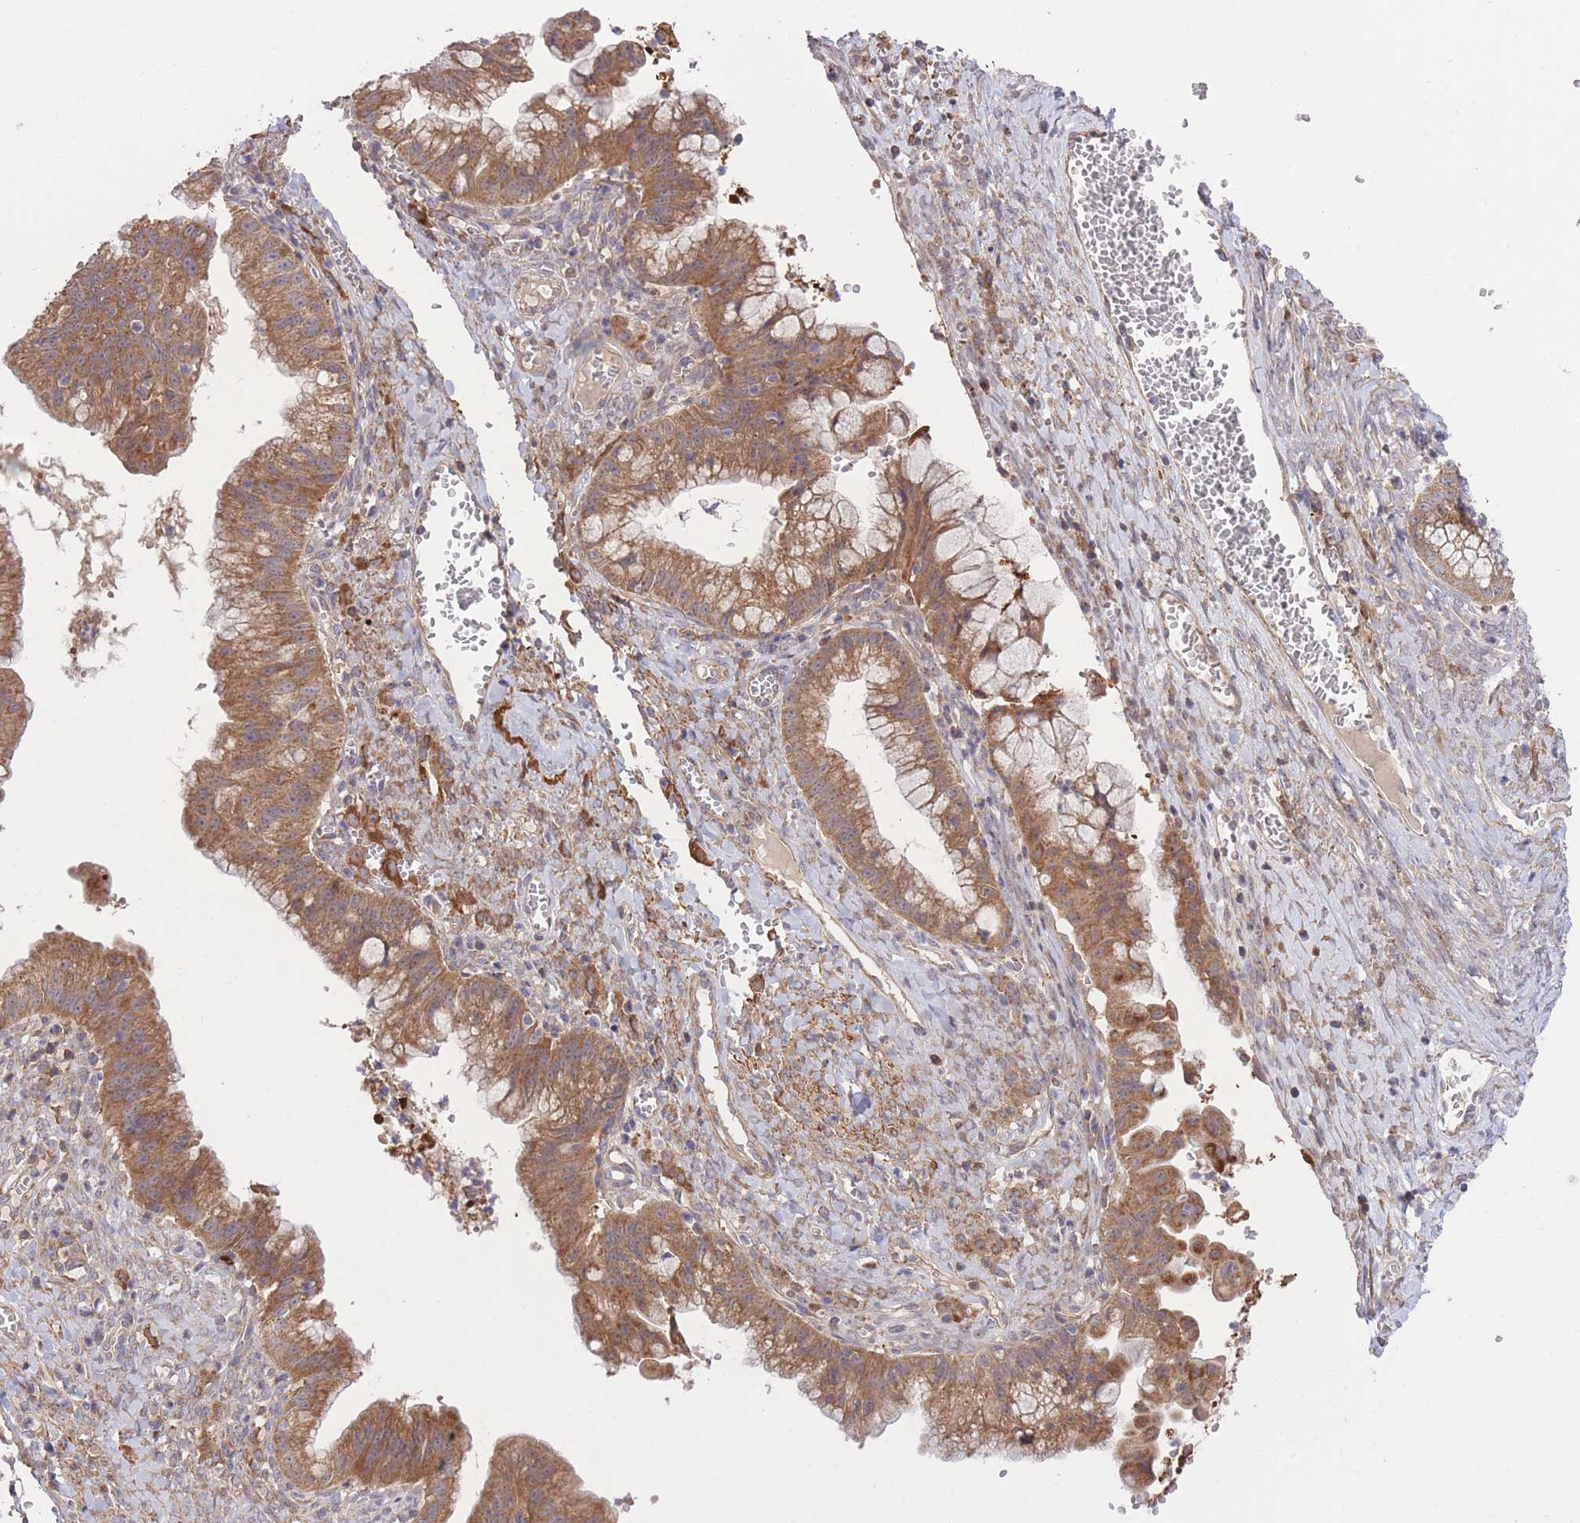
{"staining": {"intensity": "moderate", "quantity": ">75%", "location": "cytoplasmic/membranous"}, "tissue": "ovarian cancer", "cell_type": "Tumor cells", "image_type": "cancer", "snomed": [{"axis": "morphology", "description": "Cystadenocarcinoma, mucinous, NOS"}, {"axis": "topography", "description": "Ovary"}], "caption": "Immunohistochemistry (IHC) of human ovarian cancer reveals medium levels of moderate cytoplasmic/membranous expression in approximately >75% of tumor cells.", "gene": "ATP13A2", "patient": {"sex": "female", "age": 70}}